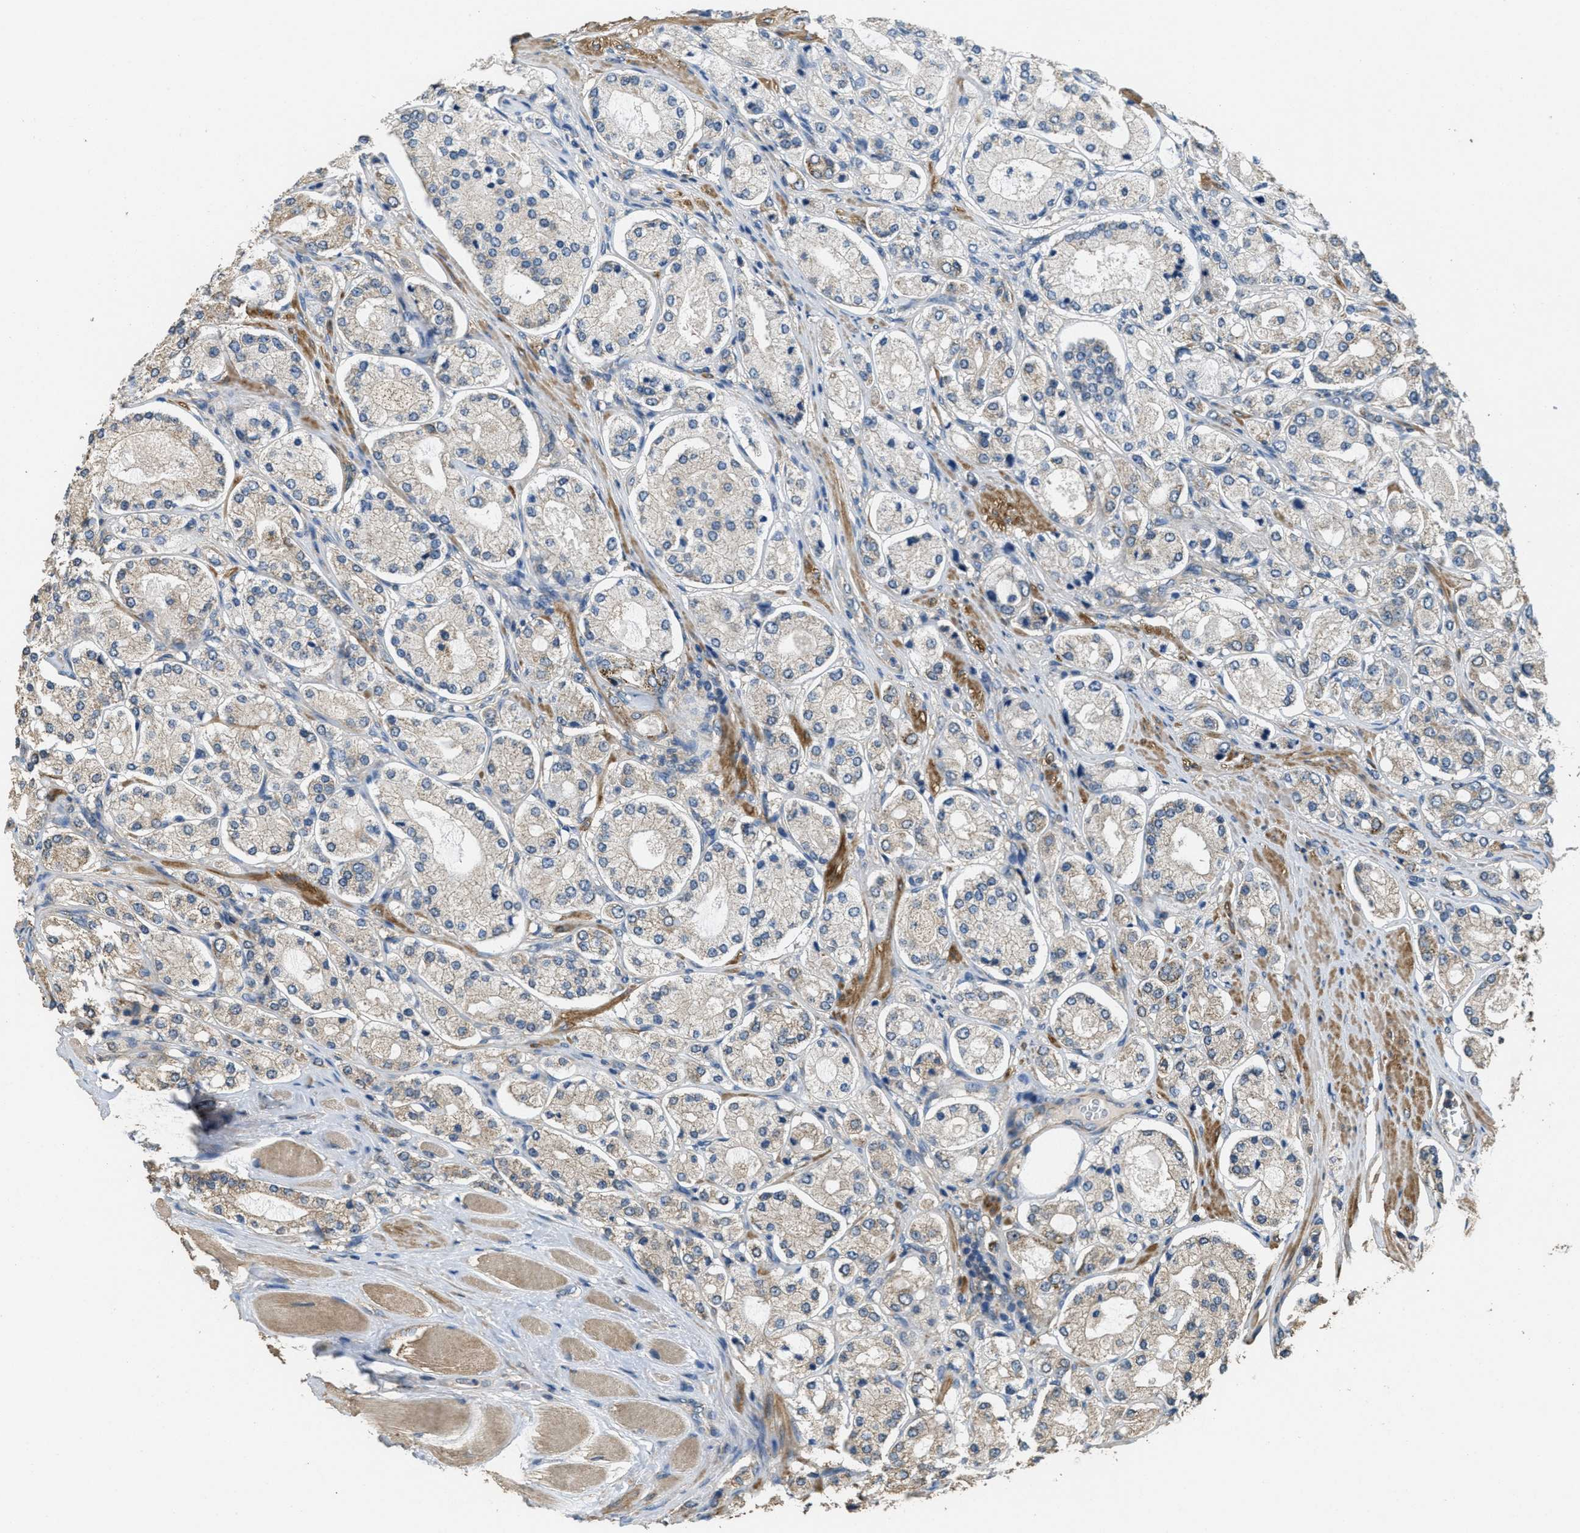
{"staining": {"intensity": "weak", "quantity": "25%-75%", "location": "cytoplasmic/membranous"}, "tissue": "prostate cancer", "cell_type": "Tumor cells", "image_type": "cancer", "snomed": [{"axis": "morphology", "description": "Adenocarcinoma, High grade"}, {"axis": "topography", "description": "Prostate"}], "caption": "A brown stain labels weak cytoplasmic/membranous staining of a protein in prostate cancer tumor cells.", "gene": "THBS2", "patient": {"sex": "male", "age": 65}}